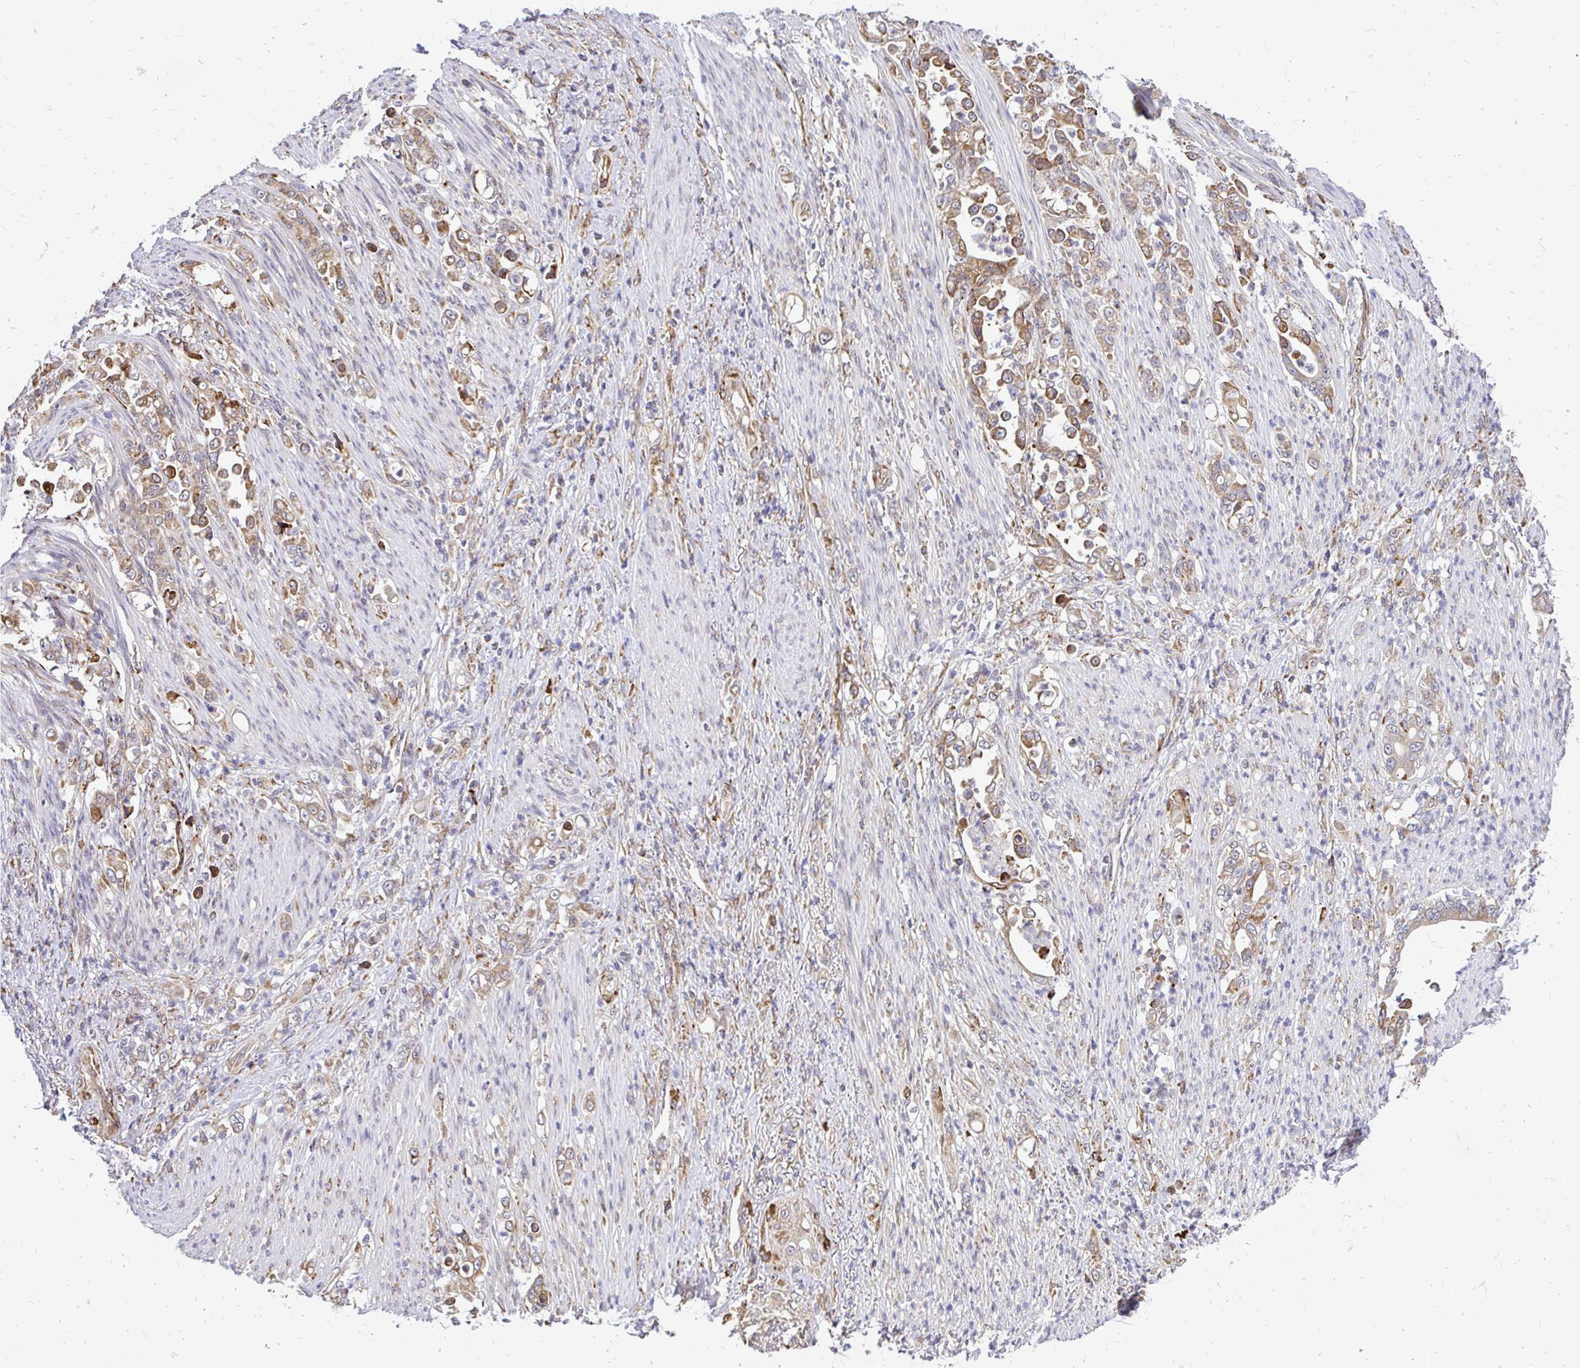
{"staining": {"intensity": "moderate", "quantity": ">75%", "location": "cytoplasmic/membranous"}, "tissue": "stomach cancer", "cell_type": "Tumor cells", "image_type": "cancer", "snomed": [{"axis": "morphology", "description": "Normal tissue, NOS"}, {"axis": "morphology", "description": "Adenocarcinoma, NOS"}, {"axis": "topography", "description": "Stomach"}], "caption": "Adenocarcinoma (stomach) stained with immunohistochemistry (IHC) reveals moderate cytoplasmic/membranous expression in approximately >75% of tumor cells.", "gene": "NAALAD2", "patient": {"sex": "female", "age": 79}}